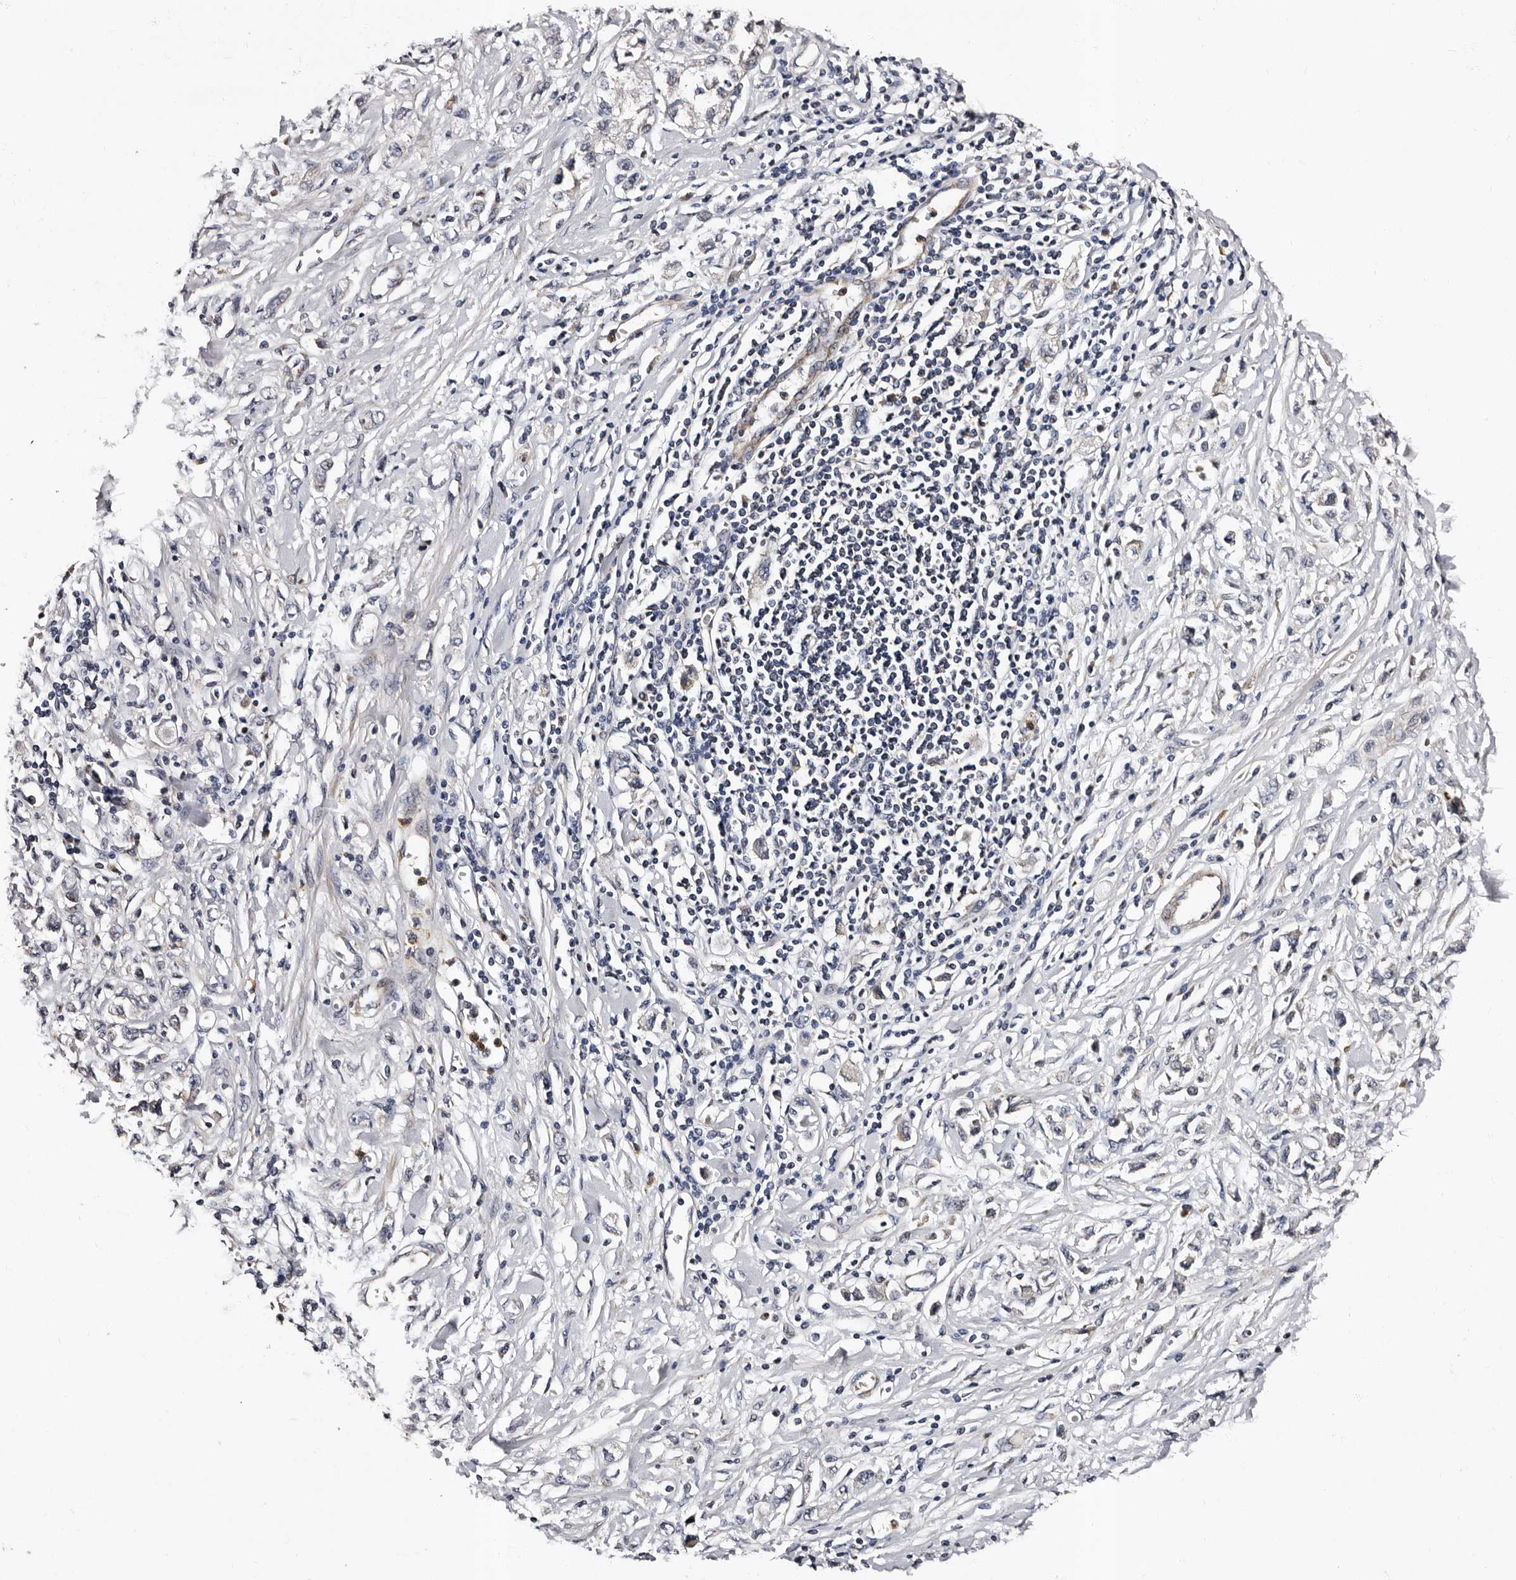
{"staining": {"intensity": "negative", "quantity": "none", "location": "none"}, "tissue": "stomach cancer", "cell_type": "Tumor cells", "image_type": "cancer", "snomed": [{"axis": "morphology", "description": "Adenocarcinoma, NOS"}, {"axis": "topography", "description": "Stomach"}], "caption": "Tumor cells show no significant positivity in stomach adenocarcinoma.", "gene": "ADCK5", "patient": {"sex": "female", "age": 76}}